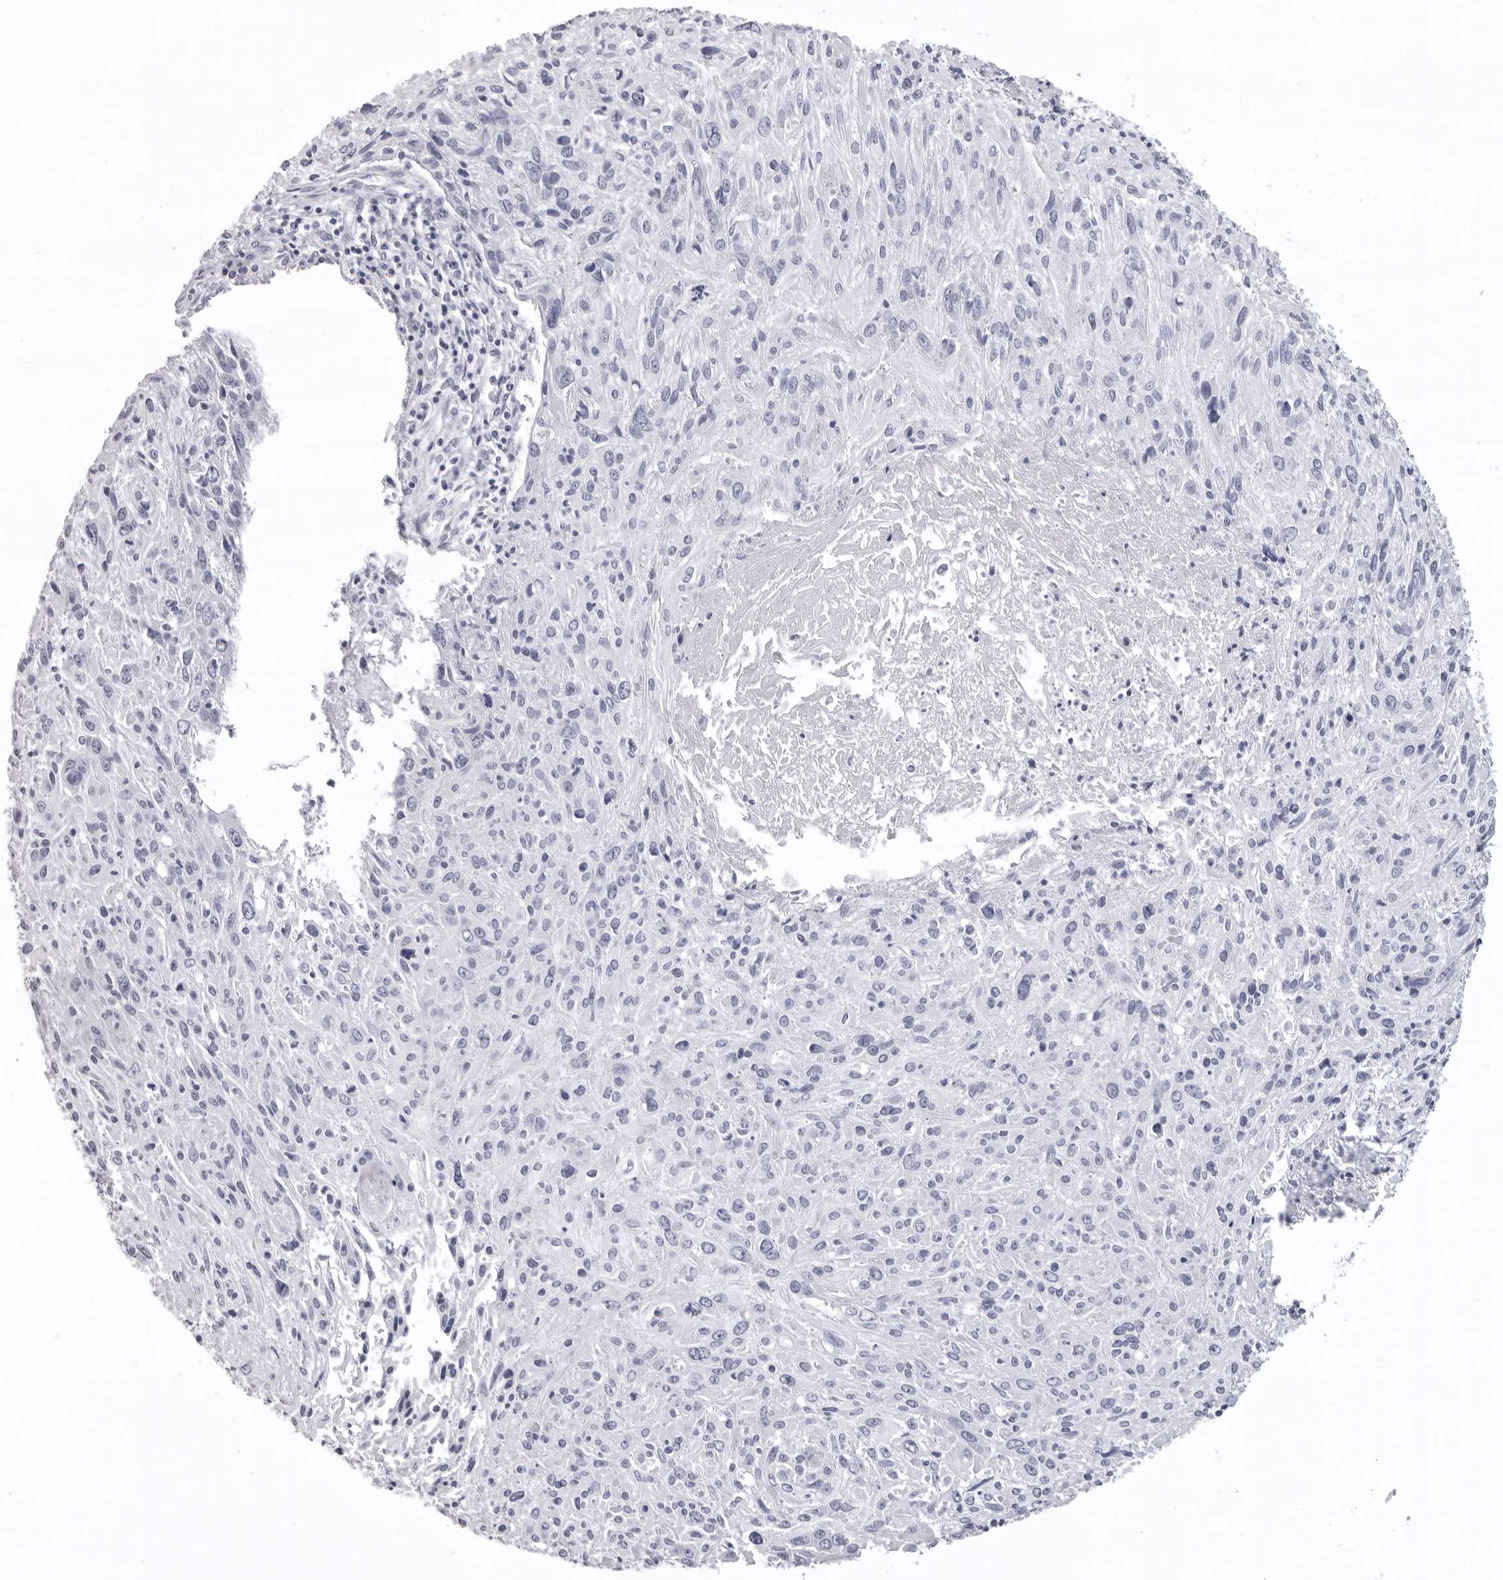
{"staining": {"intensity": "negative", "quantity": "none", "location": "none"}, "tissue": "cervical cancer", "cell_type": "Tumor cells", "image_type": "cancer", "snomed": [{"axis": "morphology", "description": "Squamous cell carcinoma, NOS"}, {"axis": "topography", "description": "Cervix"}], "caption": "DAB immunohistochemical staining of human cervical cancer (squamous cell carcinoma) reveals no significant expression in tumor cells.", "gene": "LGALS4", "patient": {"sex": "female", "age": 51}}